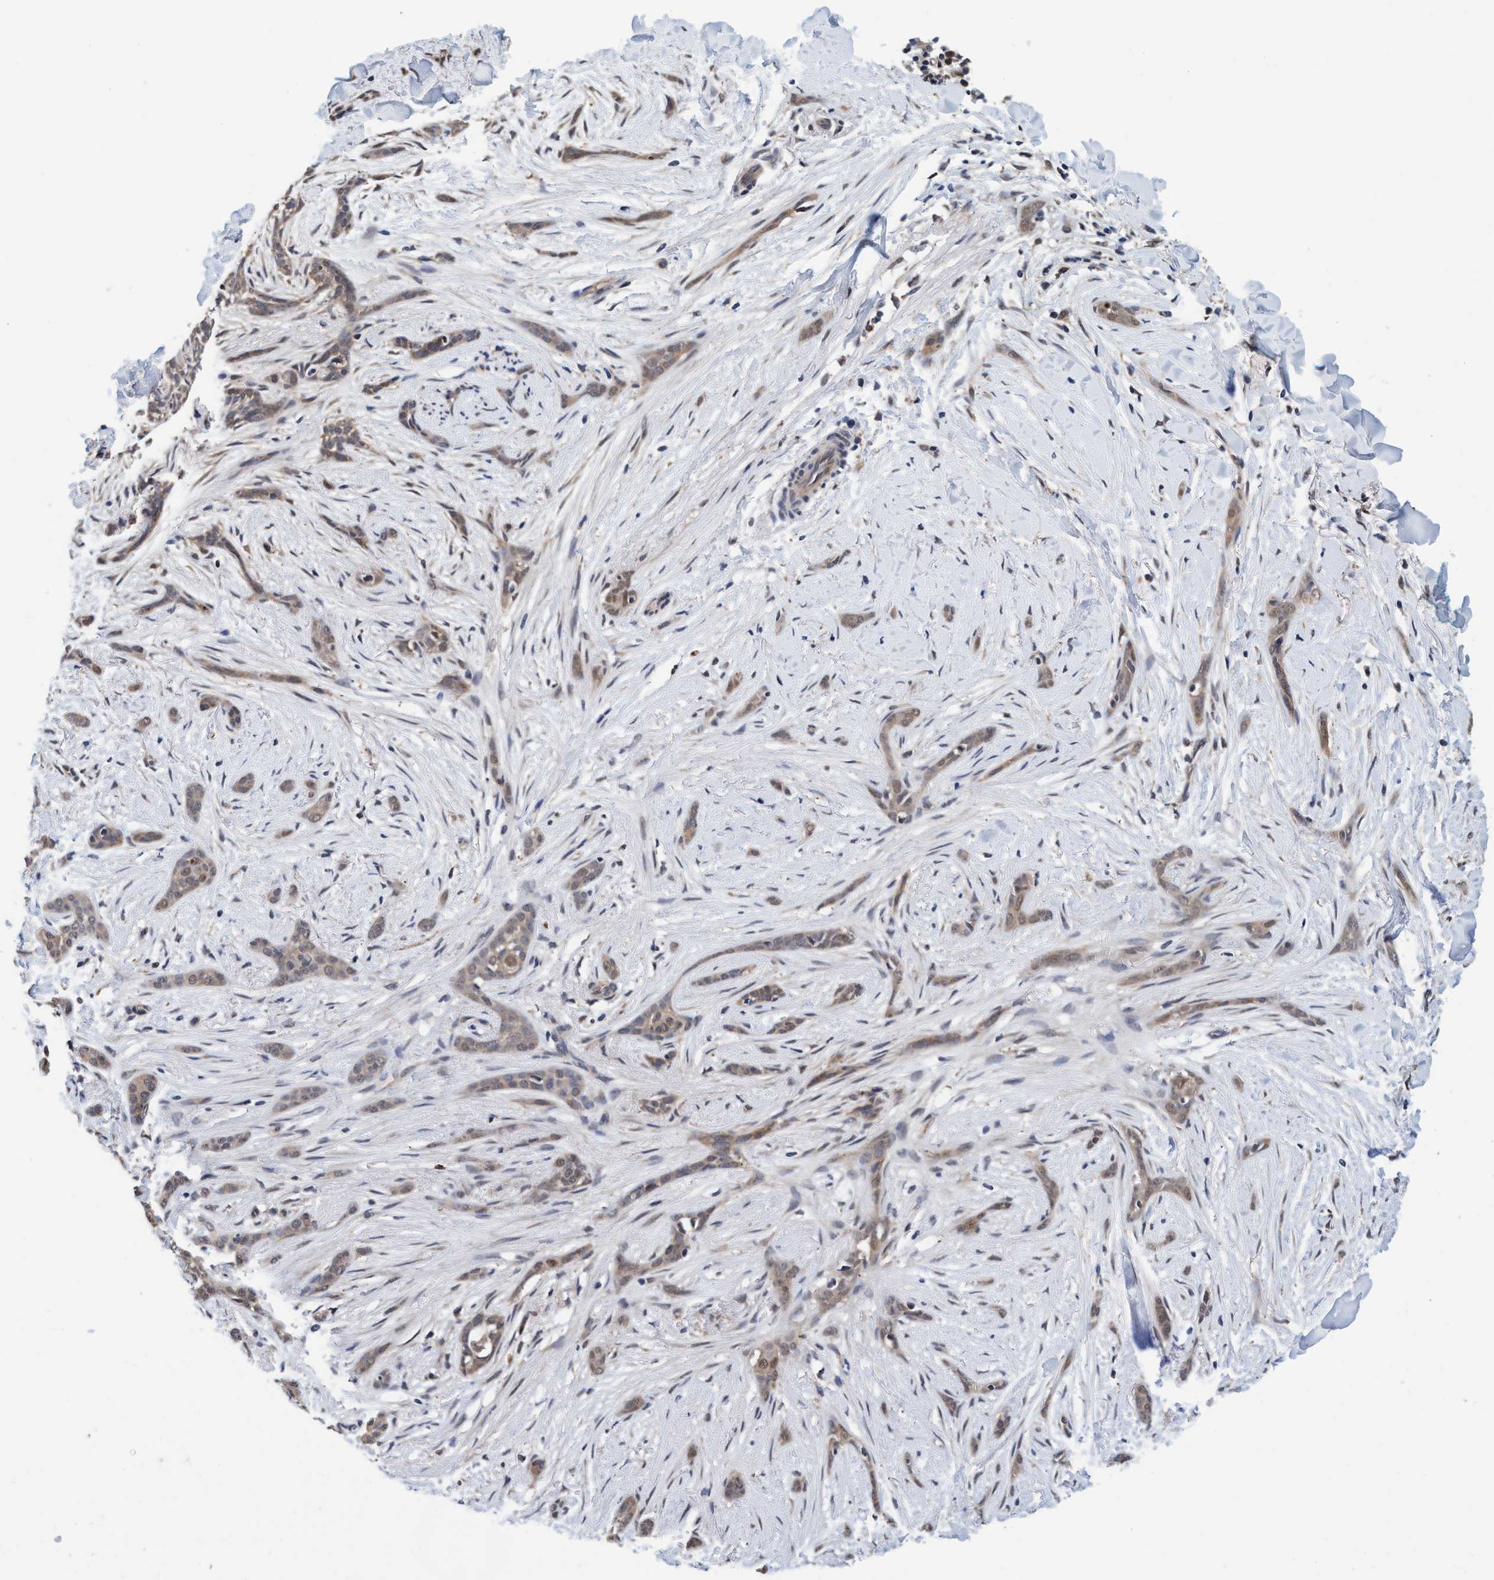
{"staining": {"intensity": "weak", "quantity": ">75%", "location": "cytoplasmic/membranous"}, "tissue": "skin cancer", "cell_type": "Tumor cells", "image_type": "cancer", "snomed": [{"axis": "morphology", "description": "Basal cell carcinoma"}, {"axis": "morphology", "description": "Adnexal tumor, benign"}, {"axis": "topography", "description": "Skin"}], "caption": "A photomicrograph showing weak cytoplasmic/membranous staining in about >75% of tumor cells in benign adnexal tumor (skin), as visualized by brown immunohistochemical staining.", "gene": "PSMD12", "patient": {"sex": "female", "age": 42}}